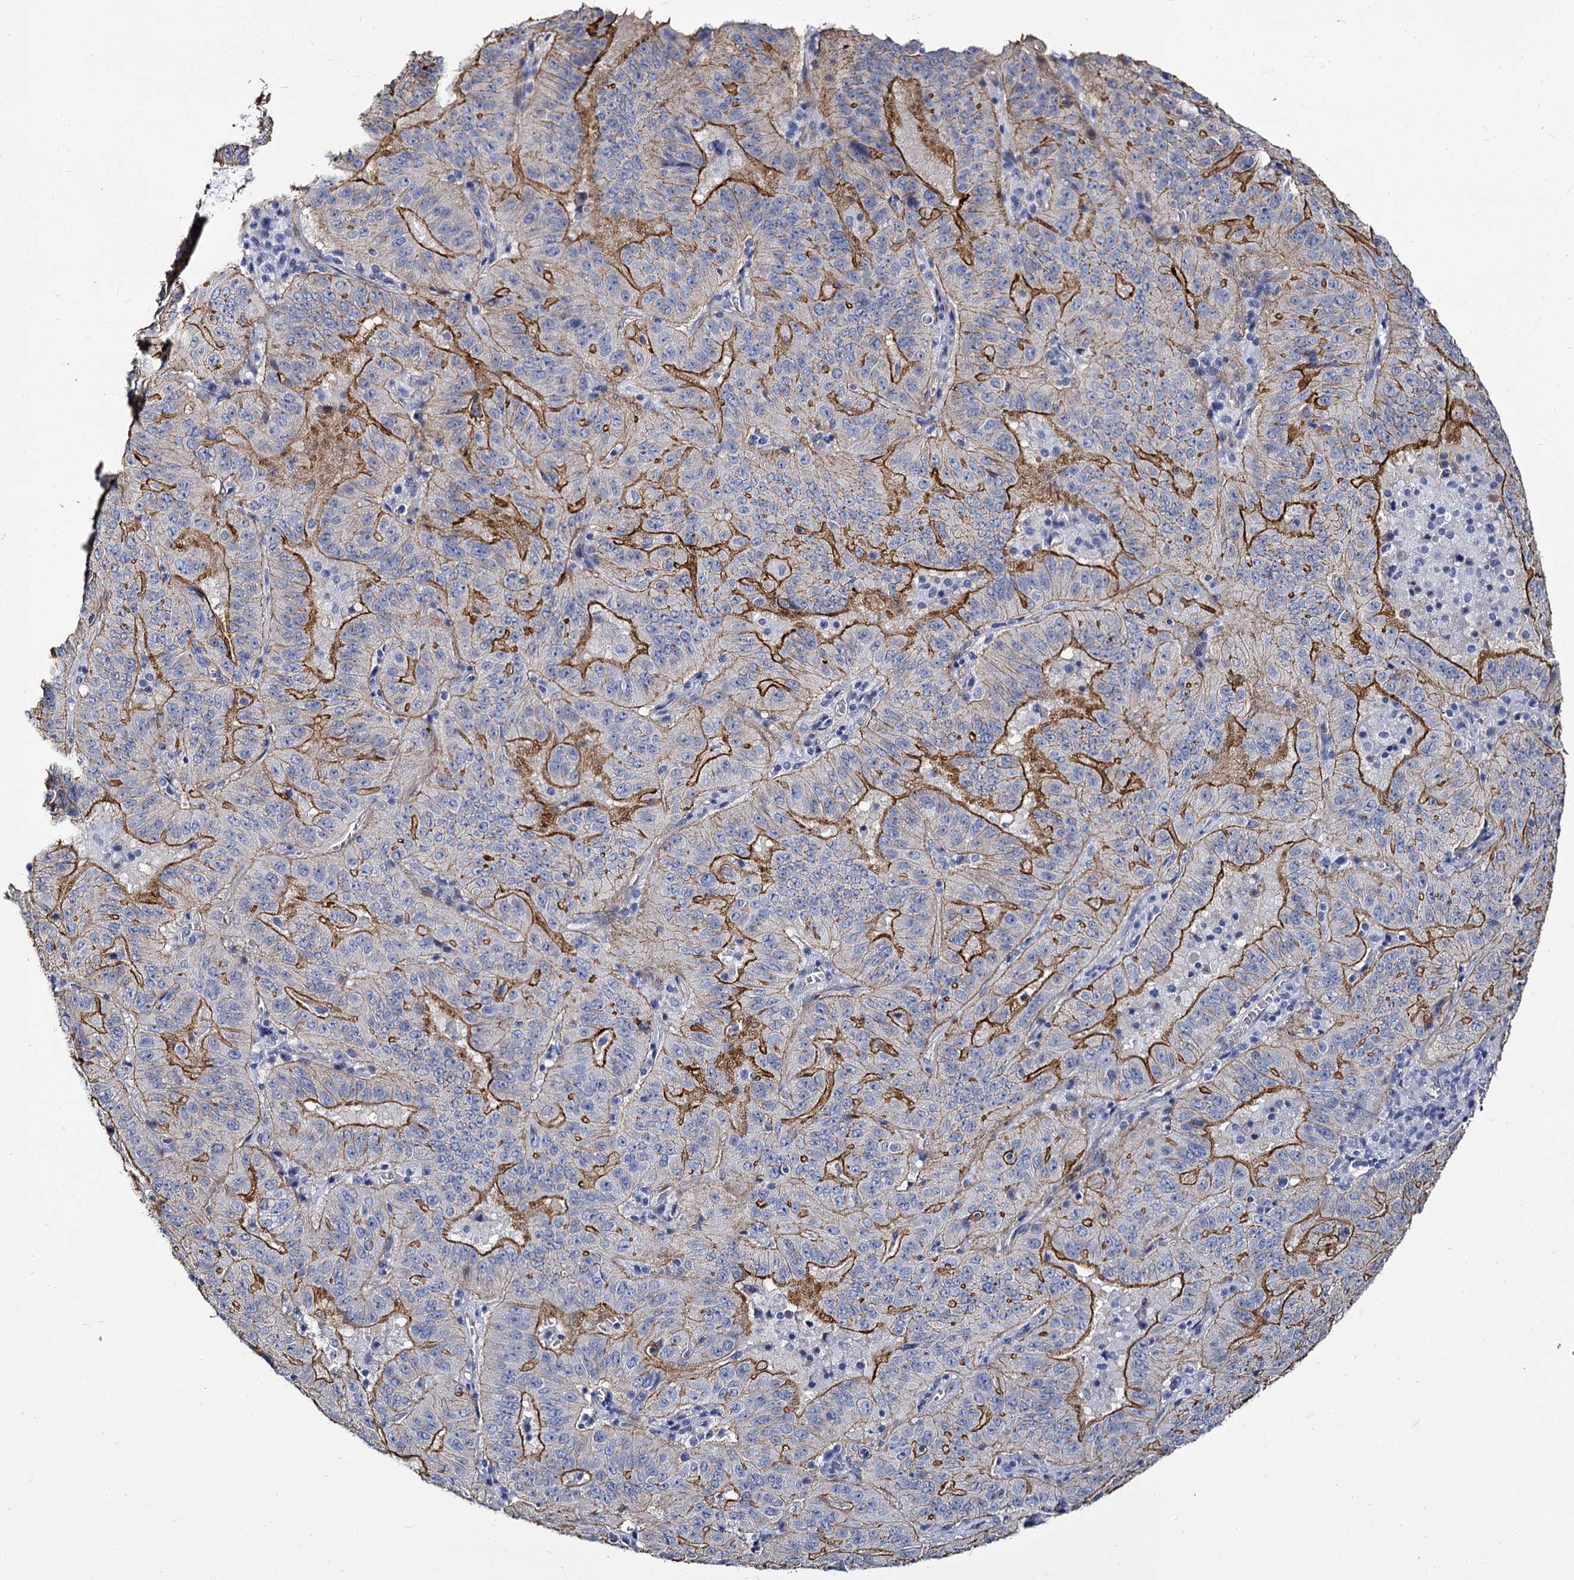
{"staining": {"intensity": "moderate", "quantity": "25%-75%", "location": "cytoplasmic/membranous"}, "tissue": "pancreatic cancer", "cell_type": "Tumor cells", "image_type": "cancer", "snomed": [{"axis": "morphology", "description": "Adenocarcinoma, NOS"}, {"axis": "topography", "description": "Pancreas"}], "caption": "Human adenocarcinoma (pancreatic) stained for a protein (brown) reveals moderate cytoplasmic/membranous positive expression in approximately 25%-75% of tumor cells.", "gene": "CBFB", "patient": {"sex": "male", "age": 63}}